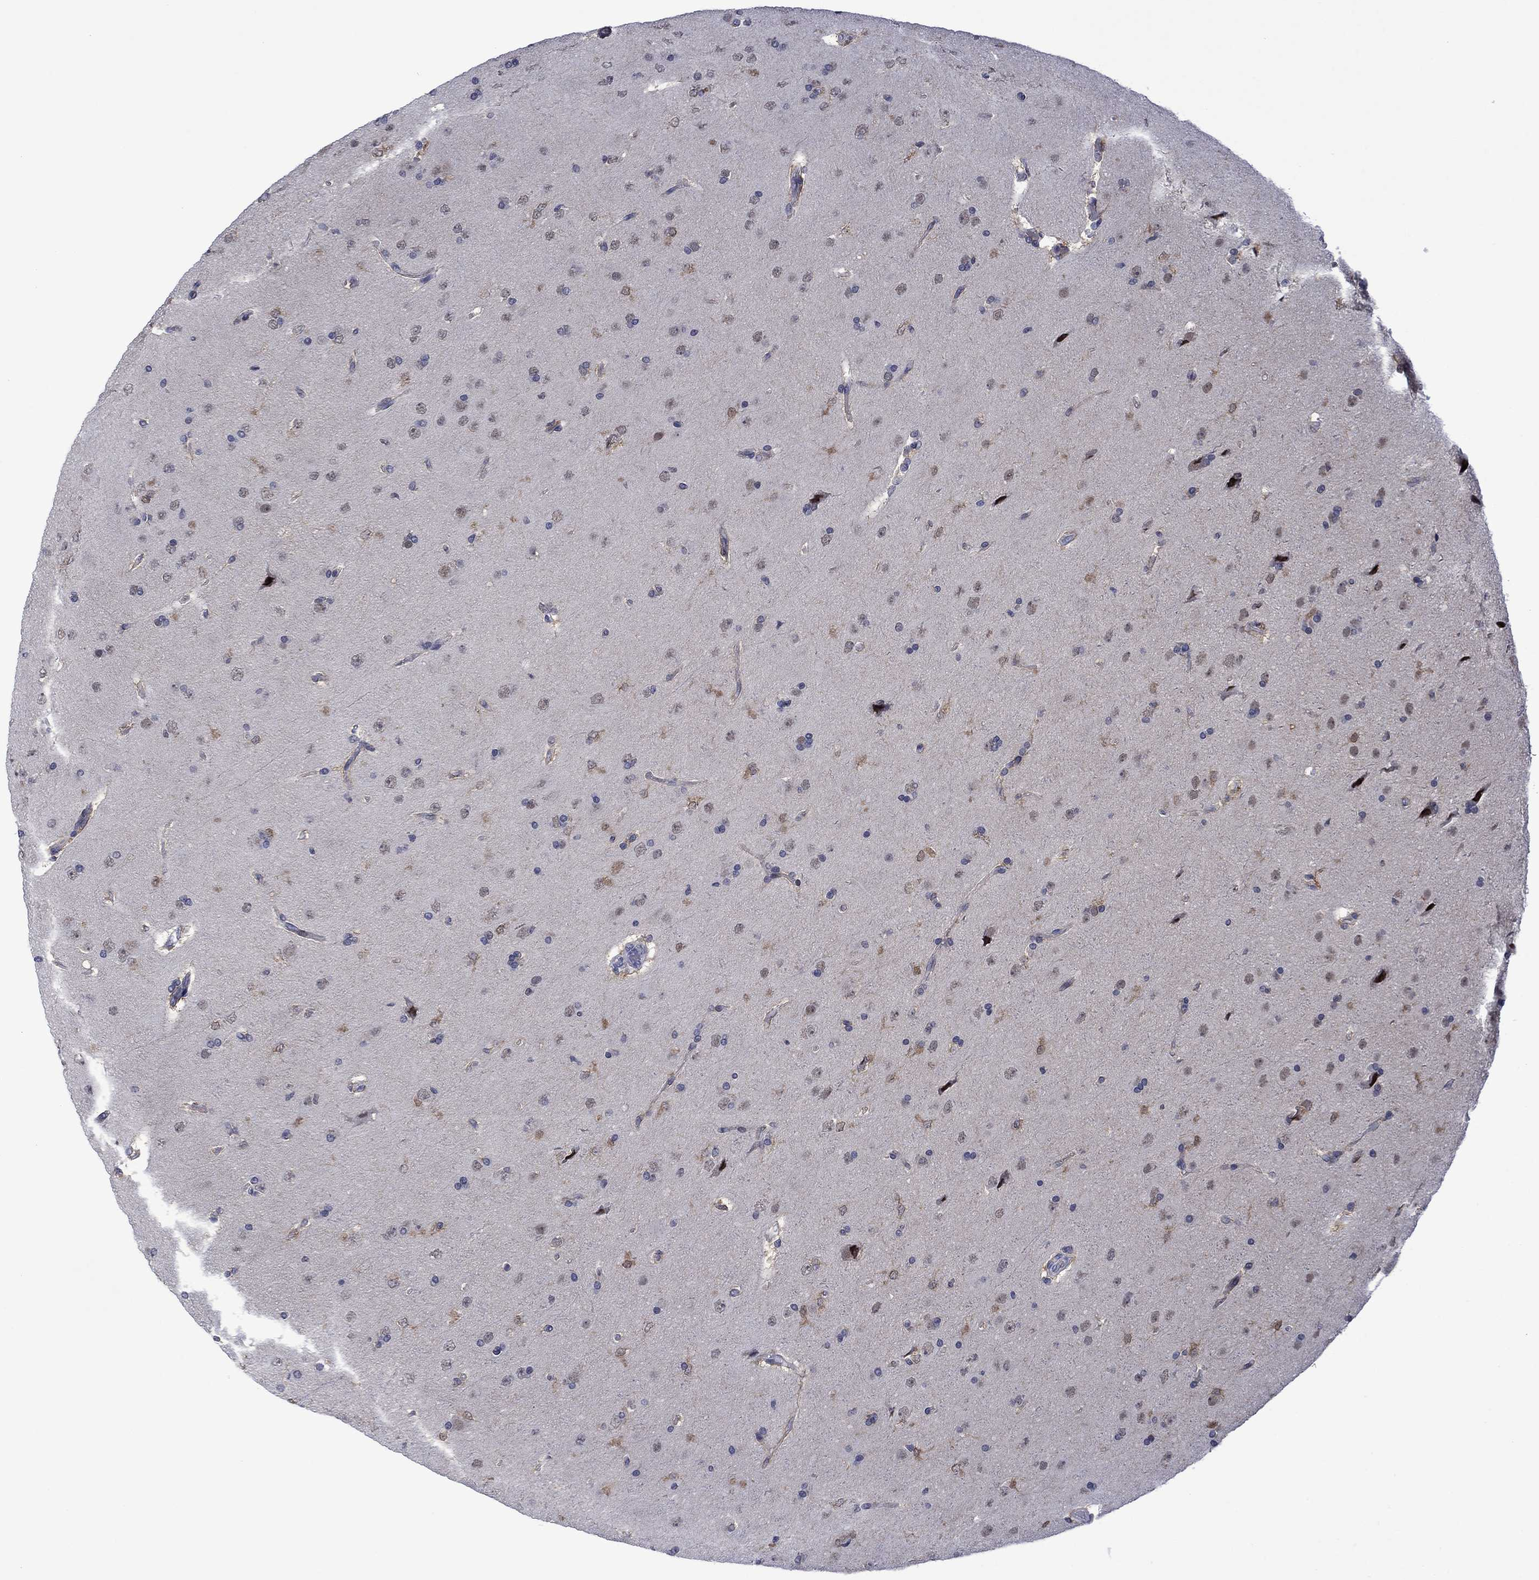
{"staining": {"intensity": "negative", "quantity": "none", "location": "none"}, "tissue": "glioma", "cell_type": "Tumor cells", "image_type": "cancer", "snomed": [{"axis": "morphology", "description": "Glioma, malignant, NOS"}, {"axis": "topography", "description": "Cerebral cortex"}], "caption": "High magnification brightfield microscopy of glioma stained with DAB (3,3'-diaminobenzidine) (brown) and counterstained with hematoxylin (blue): tumor cells show no significant staining.", "gene": "AGL", "patient": {"sex": "male", "age": 58}}